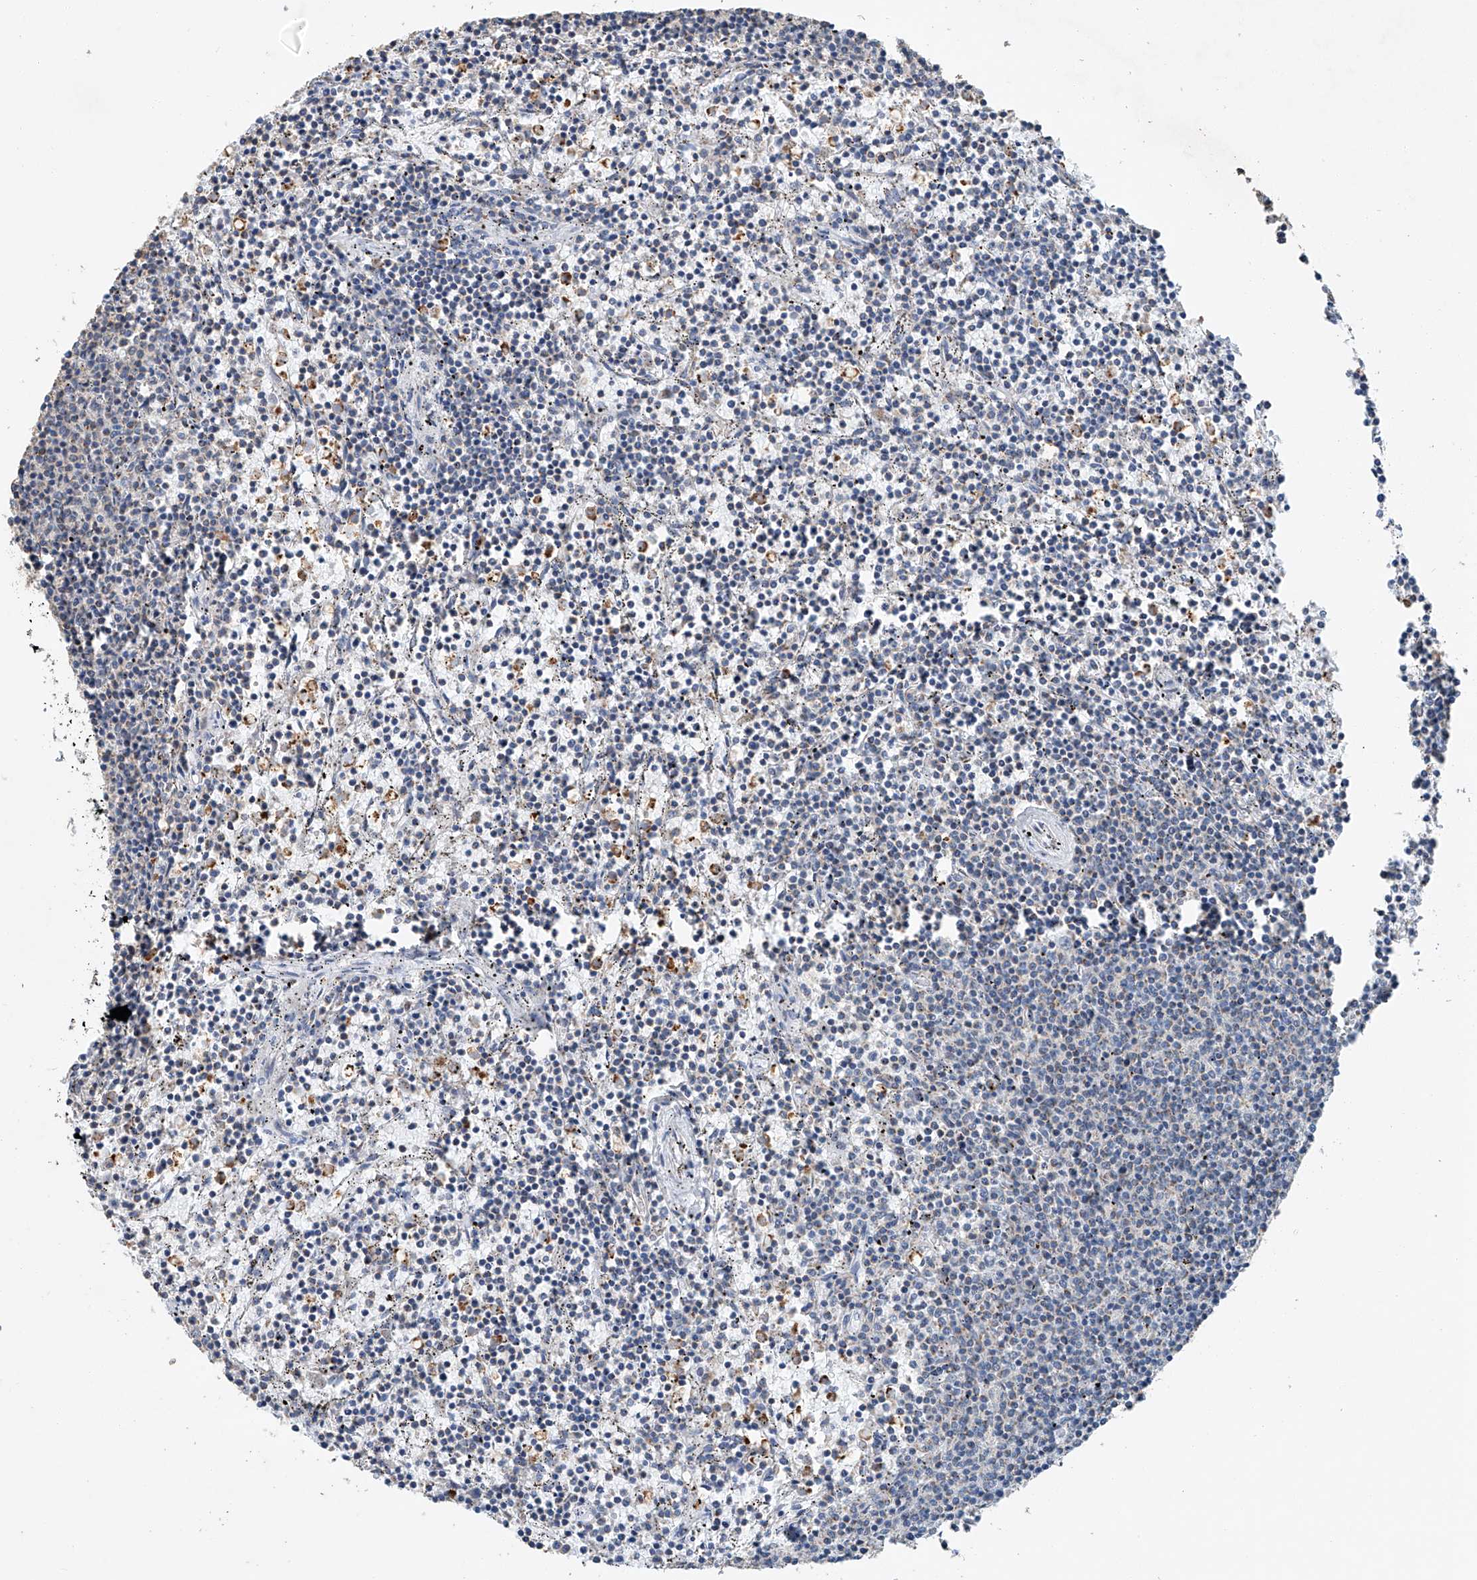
{"staining": {"intensity": "negative", "quantity": "none", "location": "none"}, "tissue": "lymphoma", "cell_type": "Tumor cells", "image_type": "cancer", "snomed": [{"axis": "morphology", "description": "Malignant lymphoma, non-Hodgkin's type, Low grade"}, {"axis": "topography", "description": "Spleen"}], "caption": "This histopathology image is of lymphoma stained with immunohistochemistry (IHC) to label a protein in brown with the nuclei are counter-stained blue. There is no positivity in tumor cells.", "gene": "KLF15", "patient": {"sex": "female", "age": 50}}